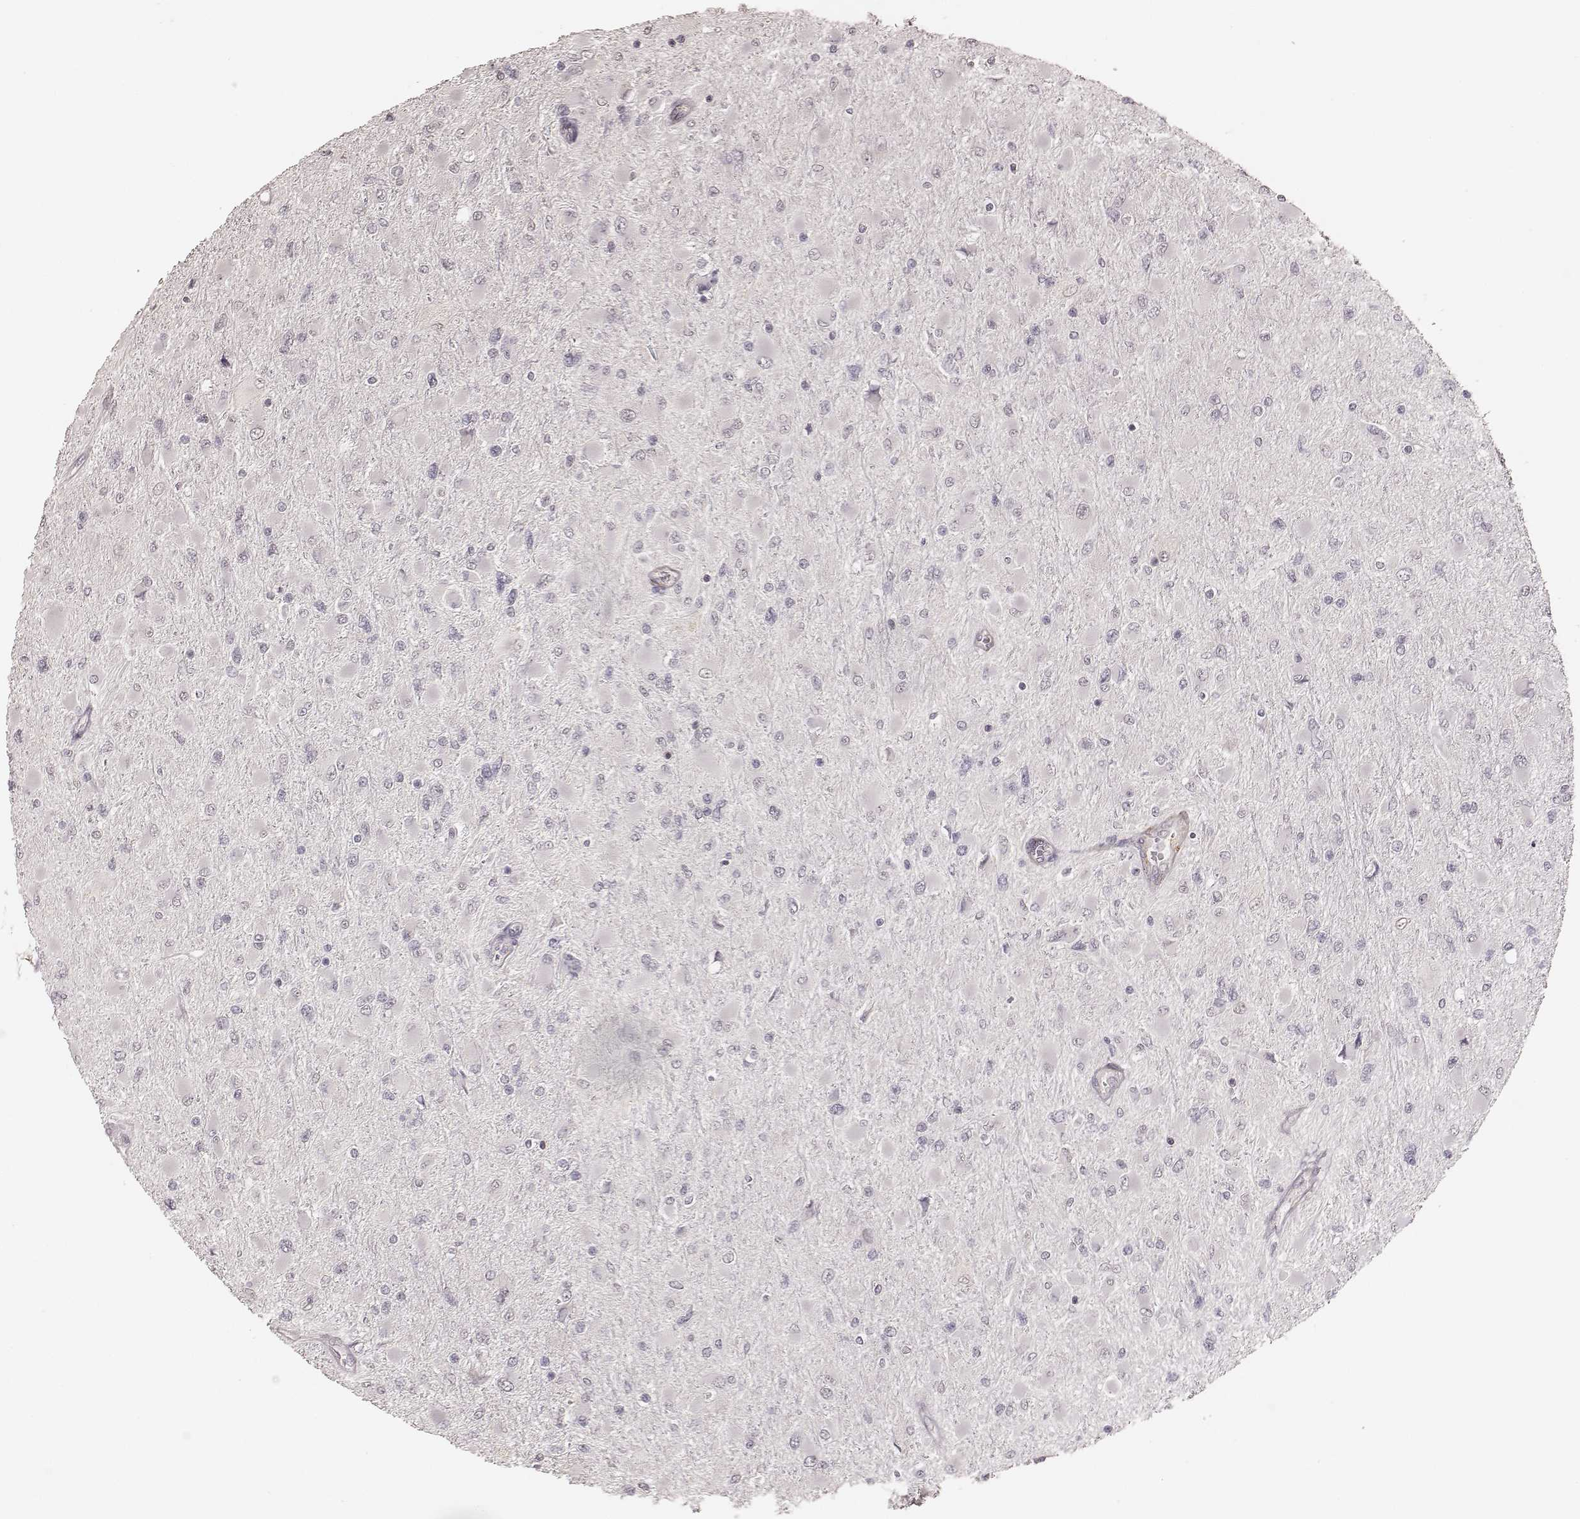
{"staining": {"intensity": "negative", "quantity": "none", "location": "none"}, "tissue": "glioma", "cell_type": "Tumor cells", "image_type": "cancer", "snomed": [{"axis": "morphology", "description": "Glioma, malignant, High grade"}, {"axis": "topography", "description": "Cerebral cortex"}], "caption": "High power microscopy photomicrograph of an immunohistochemistry (IHC) photomicrograph of glioma, revealing no significant staining in tumor cells. Nuclei are stained in blue.", "gene": "LY6K", "patient": {"sex": "female", "age": 36}}